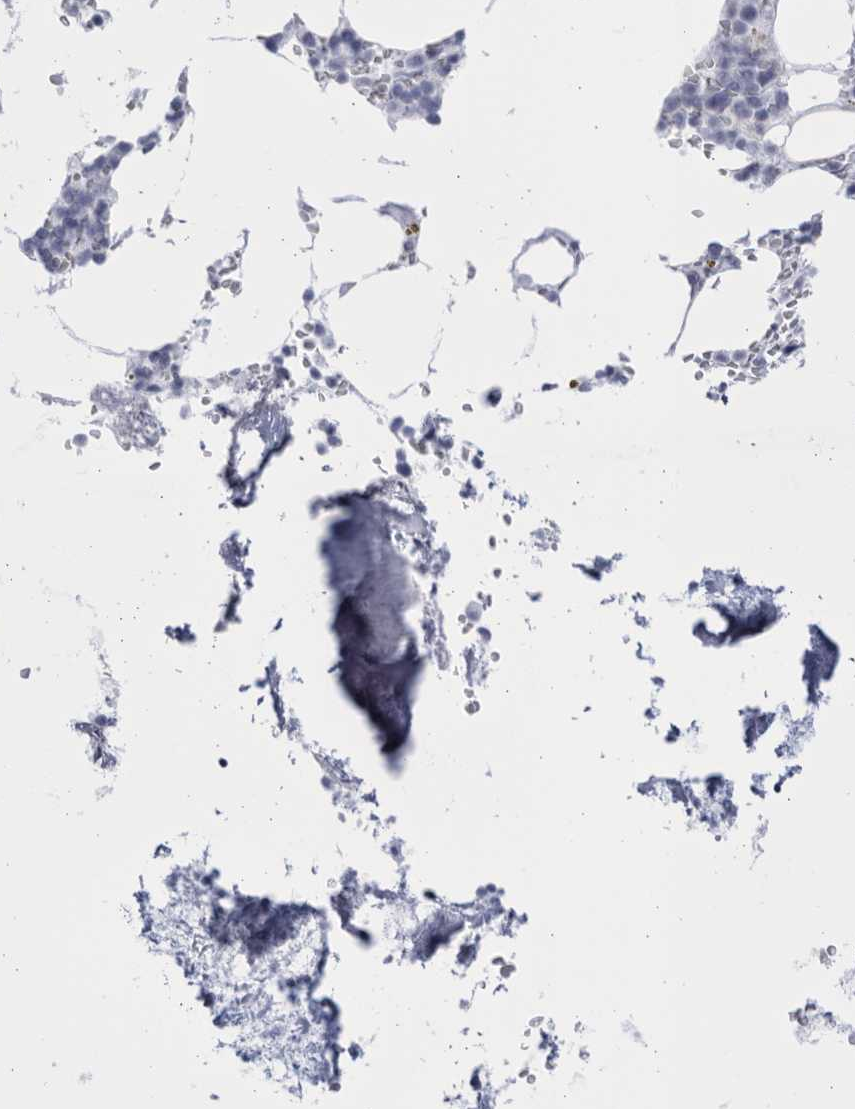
{"staining": {"intensity": "negative", "quantity": "none", "location": "none"}, "tissue": "bone marrow", "cell_type": "Hematopoietic cells", "image_type": "normal", "snomed": [{"axis": "morphology", "description": "Normal tissue, NOS"}, {"axis": "topography", "description": "Bone marrow"}], "caption": "An immunohistochemistry photomicrograph of normal bone marrow is shown. There is no staining in hematopoietic cells of bone marrow.", "gene": "CCDC181", "patient": {"sex": "male", "age": 70}}